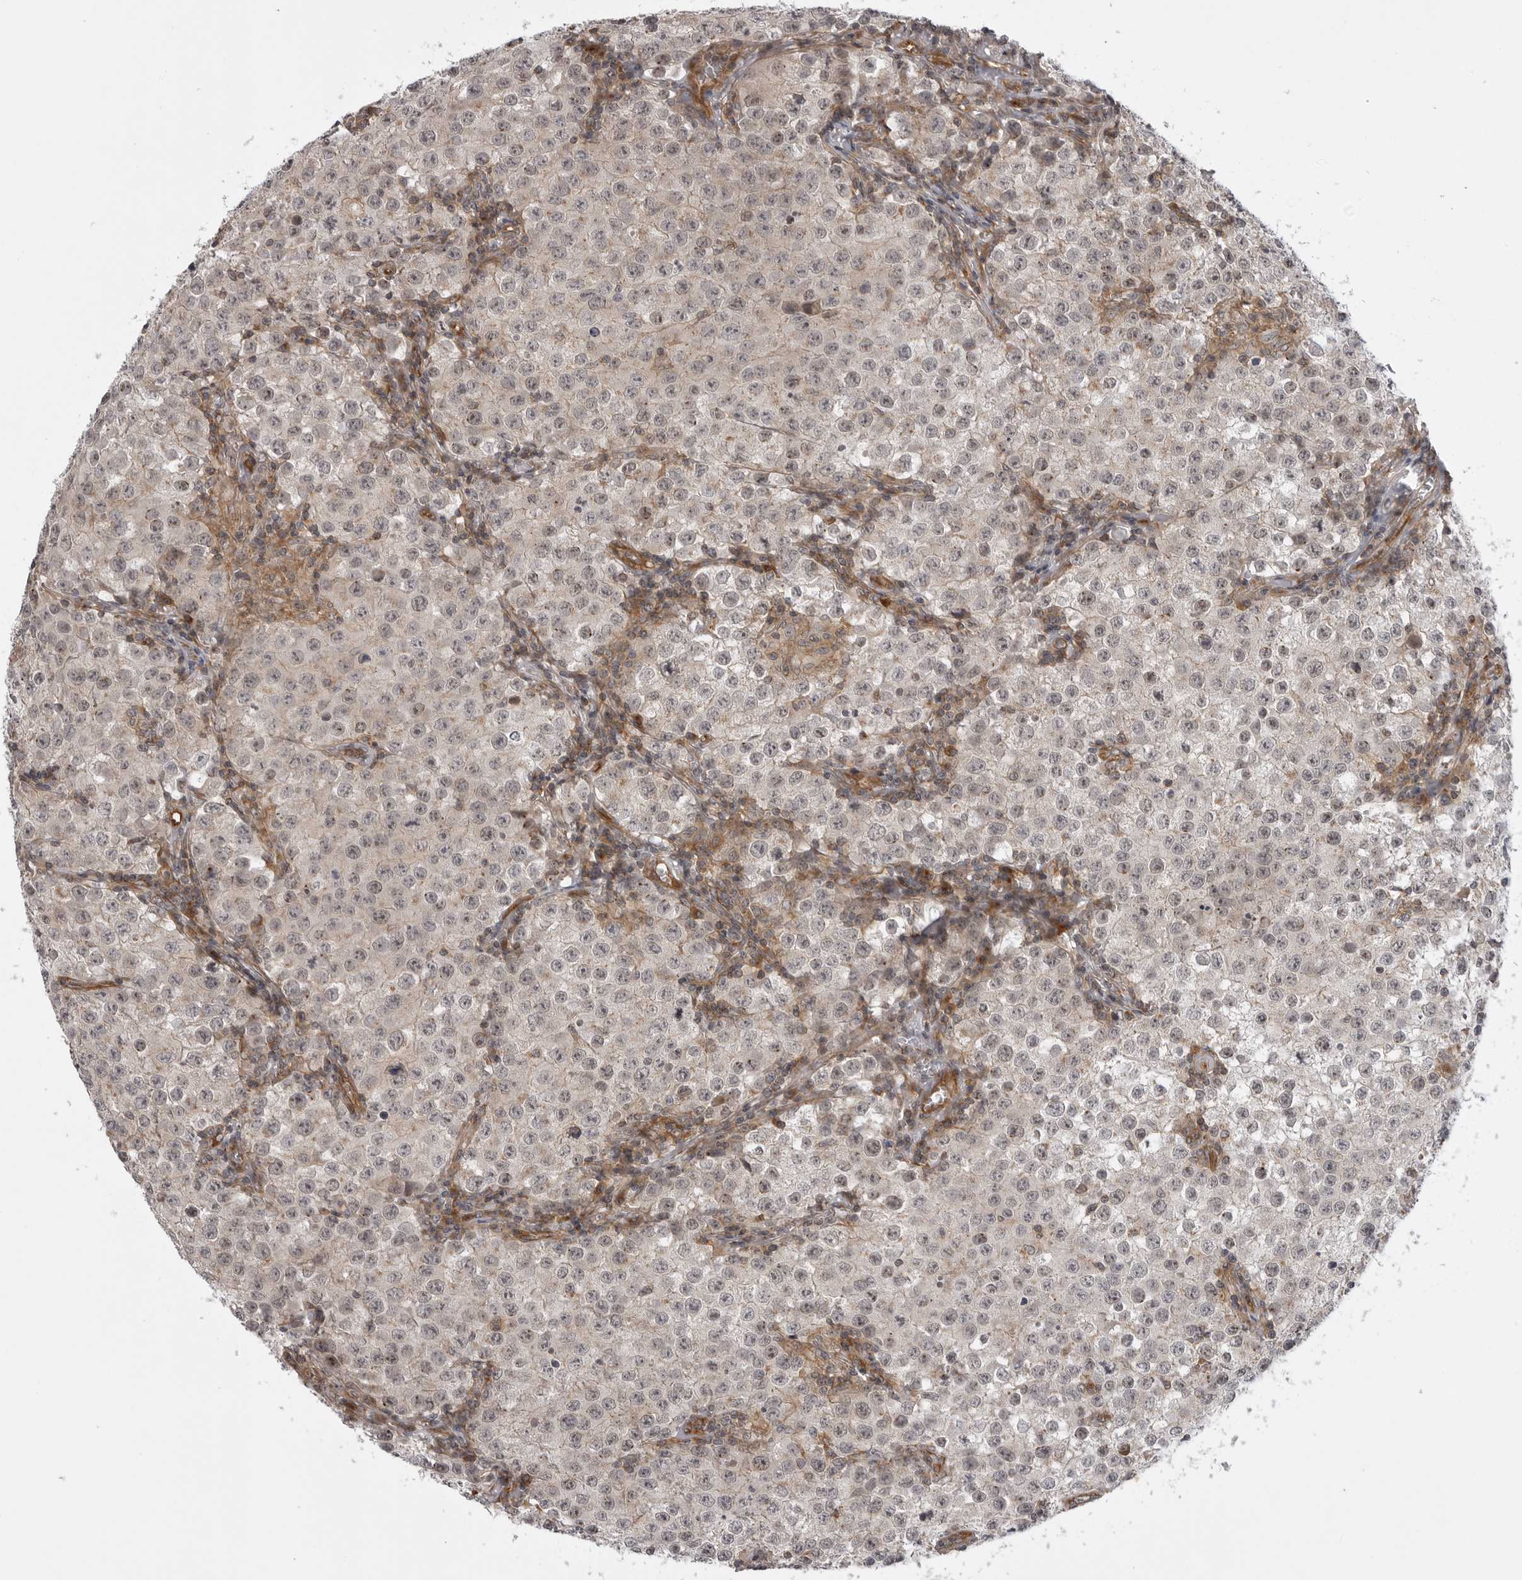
{"staining": {"intensity": "negative", "quantity": "none", "location": "none"}, "tissue": "testis cancer", "cell_type": "Tumor cells", "image_type": "cancer", "snomed": [{"axis": "morphology", "description": "Seminoma, NOS"}, {"axis": "morphology", "description": "Carcinoma, Embryonal, NOS"}, {"axis": "topography", "description": "Testis"}], "caption": "Testis cancer was stained to show a protein in brown. There is no significant expression in tumor cells.", "gene": "LRRC45", "patient": {"sex": "male", "age": 43}}